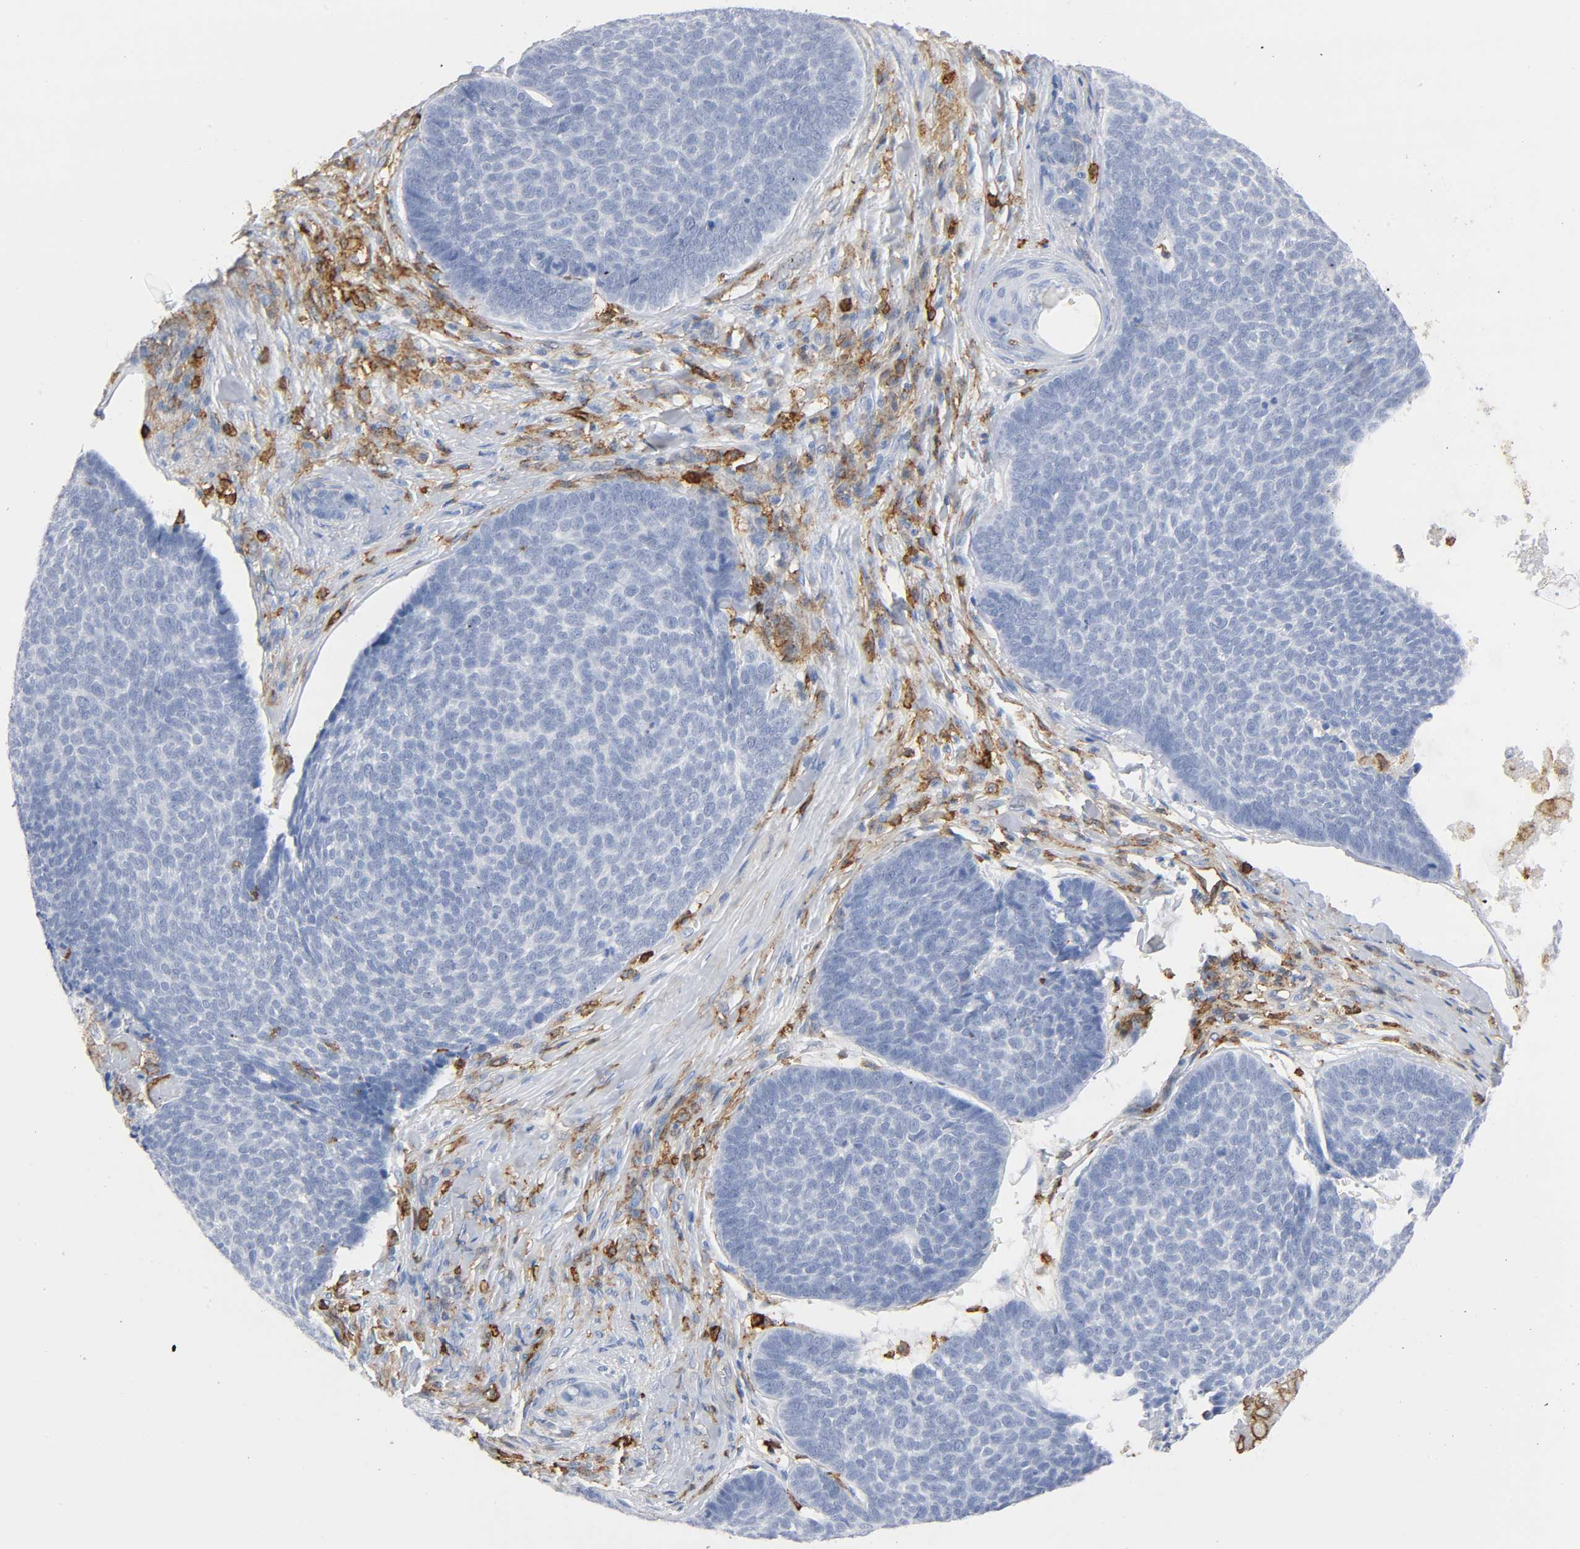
{"staining": {"intensity": "negative", "quantity": "none", "location": "none"}, "tissue": "skin cancer", "cell_type": "Tumor cells", "image_type": "cancer", "snomed": [{"axis": "morphology", "description": "Basal cell carcinoma"}, {"axis": "topography", "description": "Skin"}], "caption": "Tumor cells are negative for protein expression in human basal cell carcinoma (skin).", "gene": "LYN", "patient": {"sex": "male", "age": 84}}